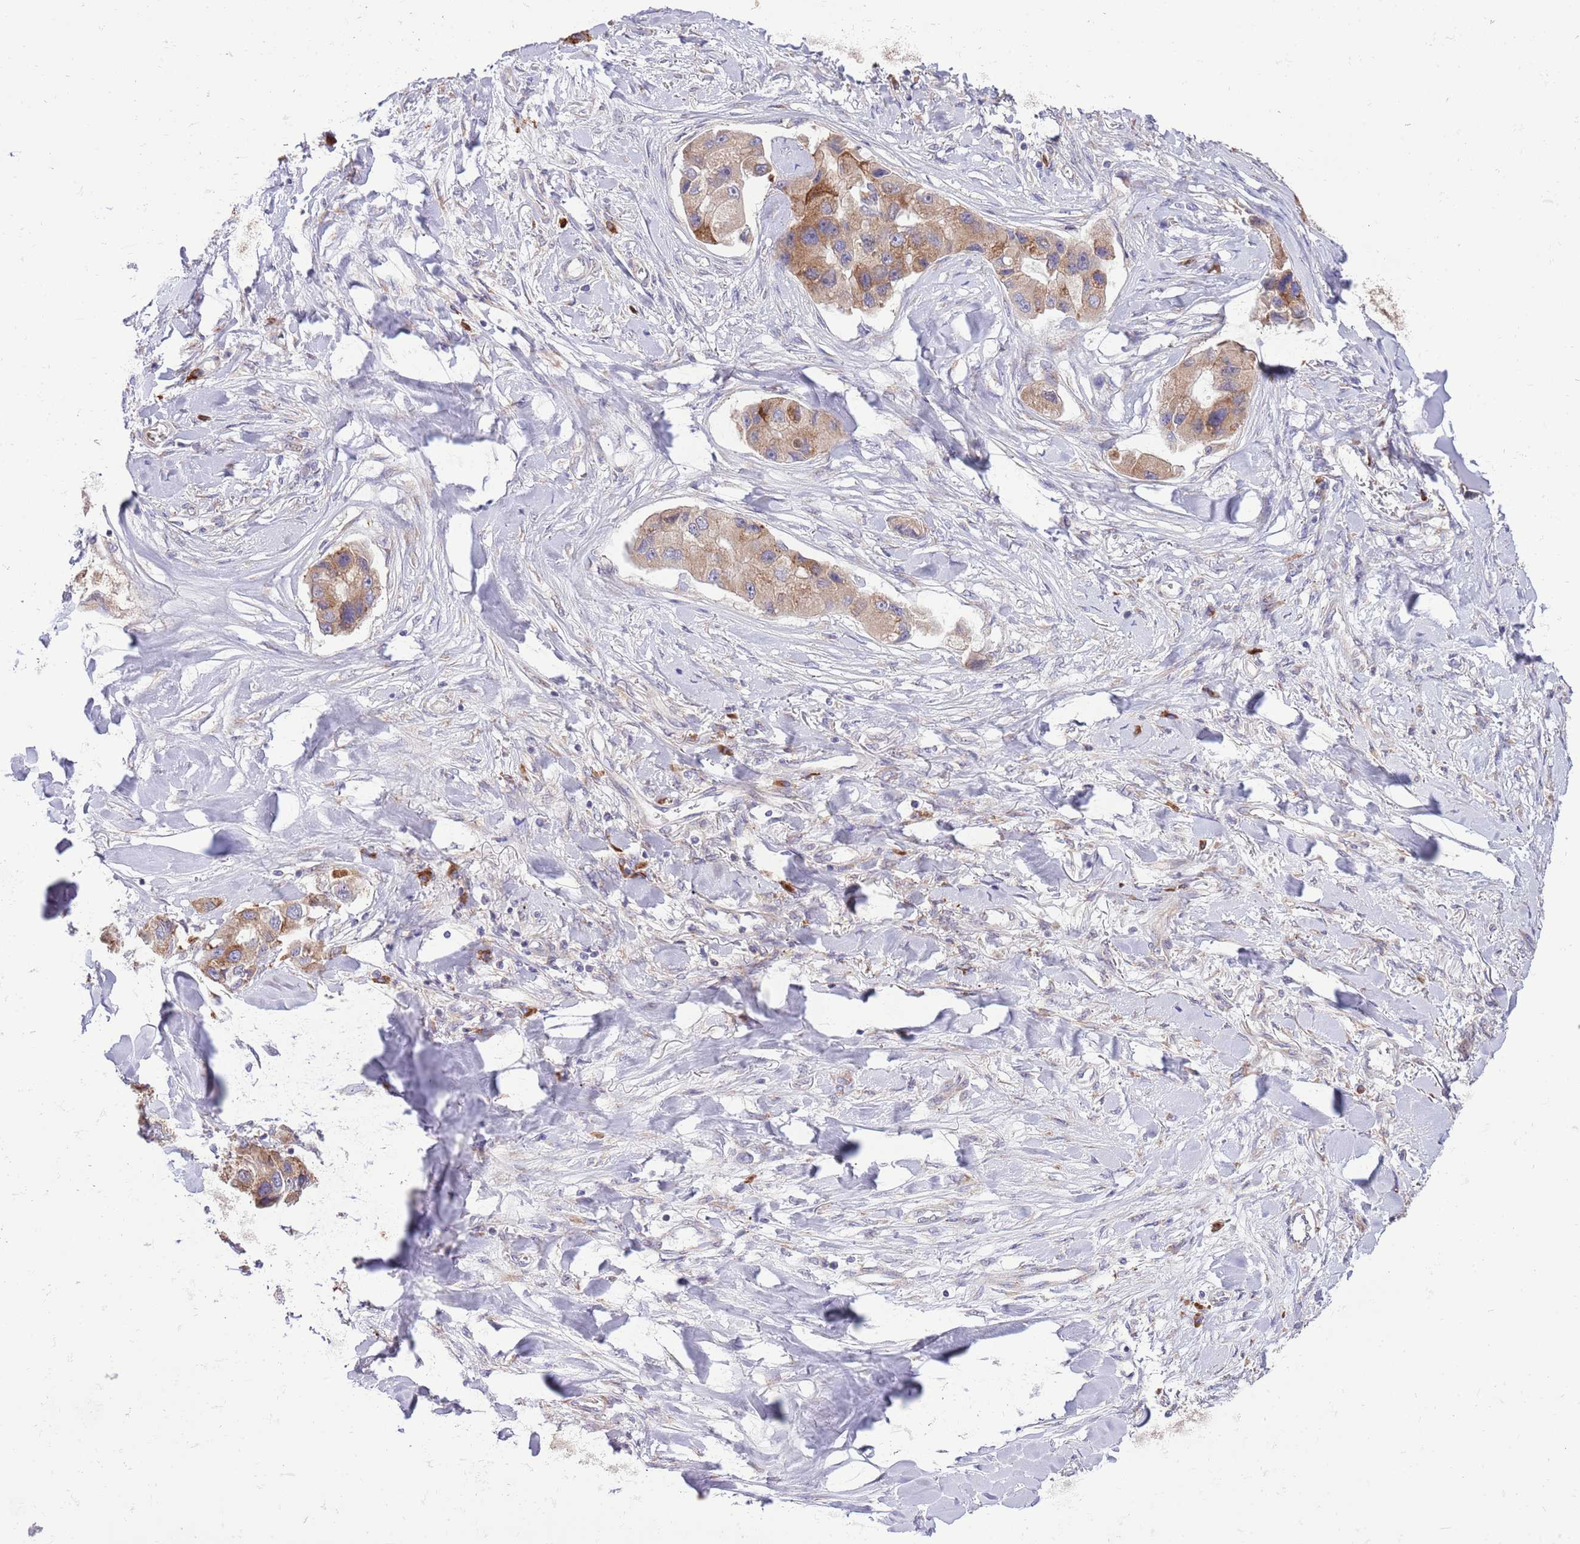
{"staining": {"intensity": "moderate", "quantity": ">75%", "location": "cytoplasmic/membranous"}, "tissue": "lung cancer", "cell_type": "Tumor cells", "image_type": "cancer", "snomed": [{"axis": "morphology", "description": "Adenocarcinoma, NOS"}, {"axis": "topography", "description": "Lung"}], "caption": "An image of human lung adenocarcinoma stained for a protein shows moderate cytoplasmic/membranous brown staining in tumor cells.", "gene": "DAND5", "patient": {"sex": "female", "age": 54}}